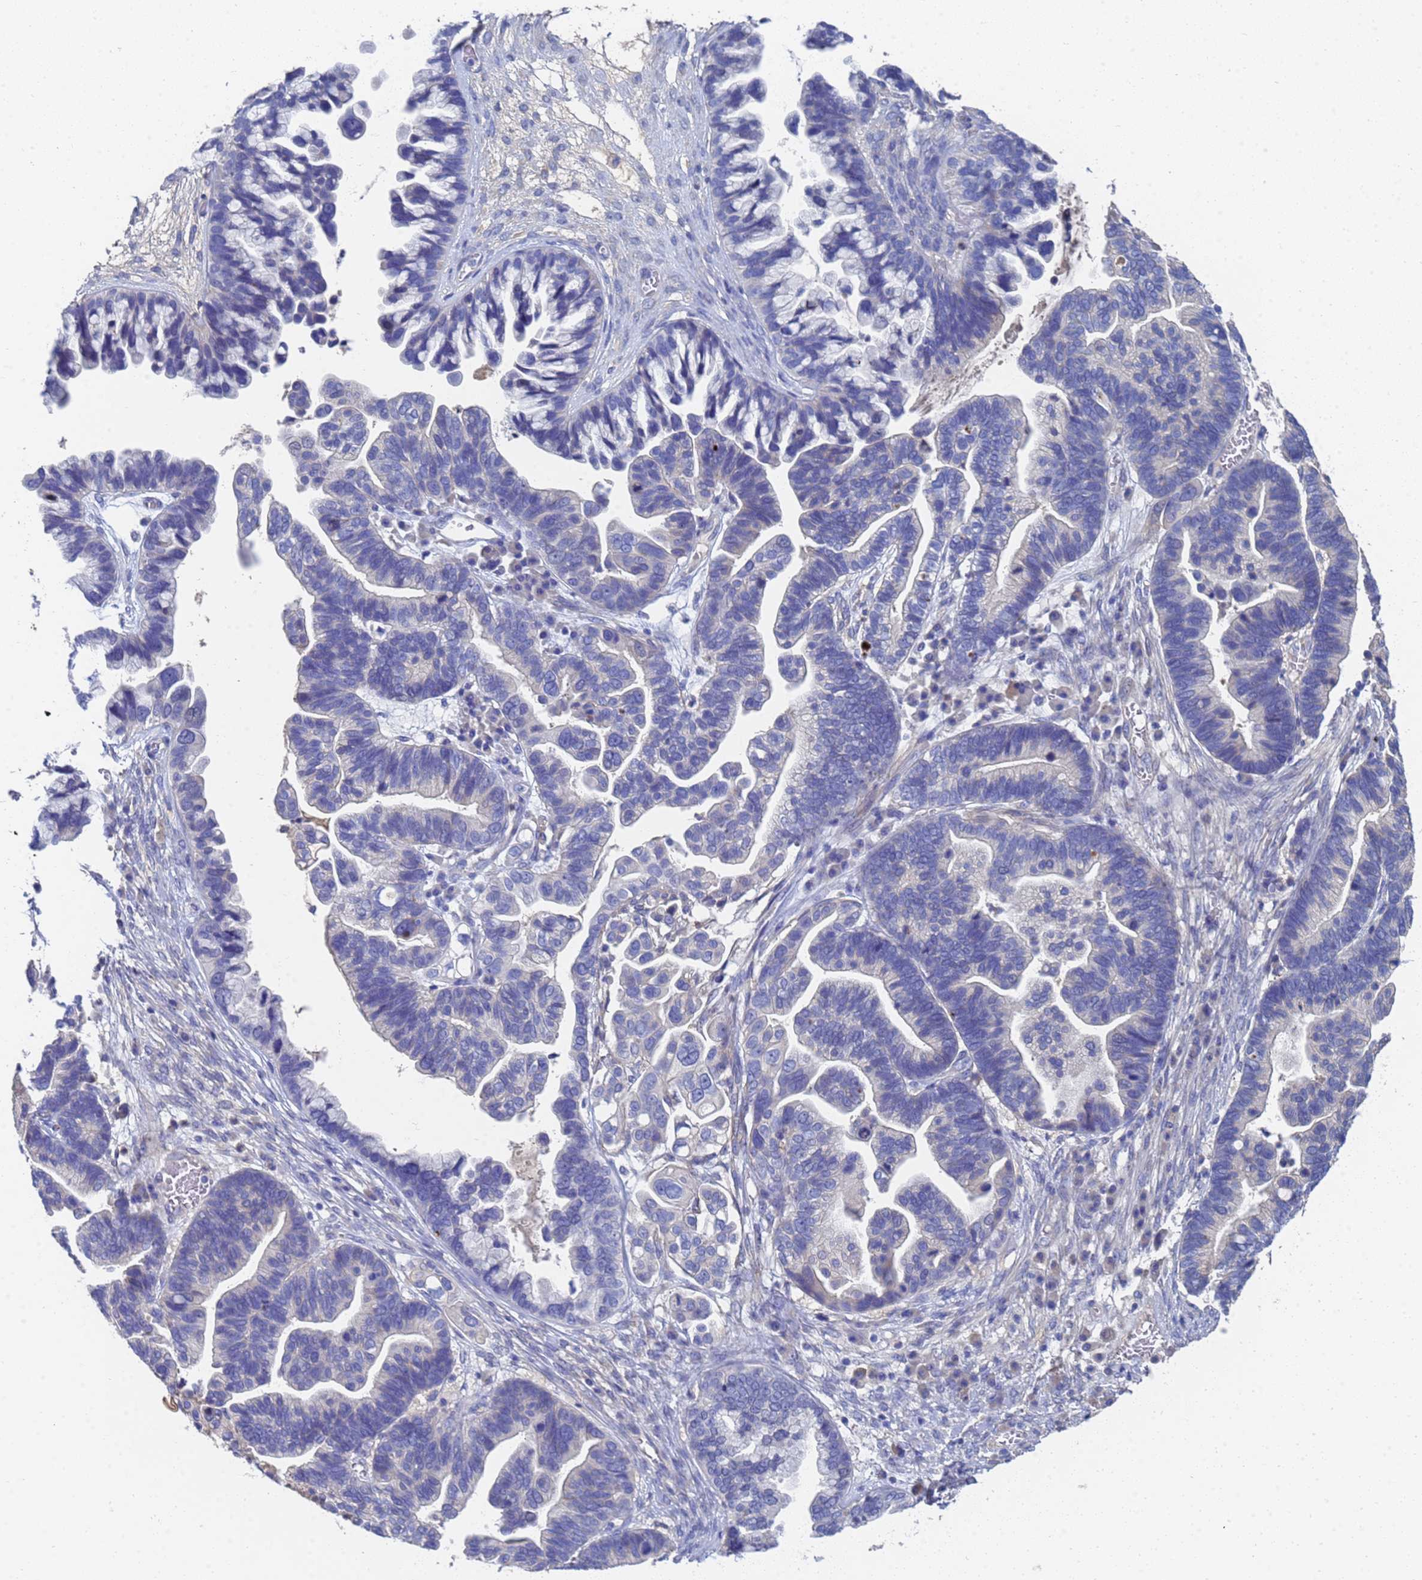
{"staining": {"intensity": "negative", "quantity": "none", "location": "none"}, "tissue": "ovarian cancer", "cell_type": "Tumor cells", "image_type": "cancer", "snomed": [{"axis": "morphology", "description": "Cystadenocarcinoma, serous, NOS"}, {"axis": "topography", "description": "Ovary"}], "caption": "The immunohistochemistry (IHC) micrograph has no significant expression in tumor cells of ovarian cancer (serous cystadenocarcinoma) tissue. The staining is performed using DAB (3,3'-diaminobenzidine) brown chromogen with nuclei counter-stained in using hematoxylin.", "gene": "LBX2", "patient": {"sex": "female", "age": 56}}